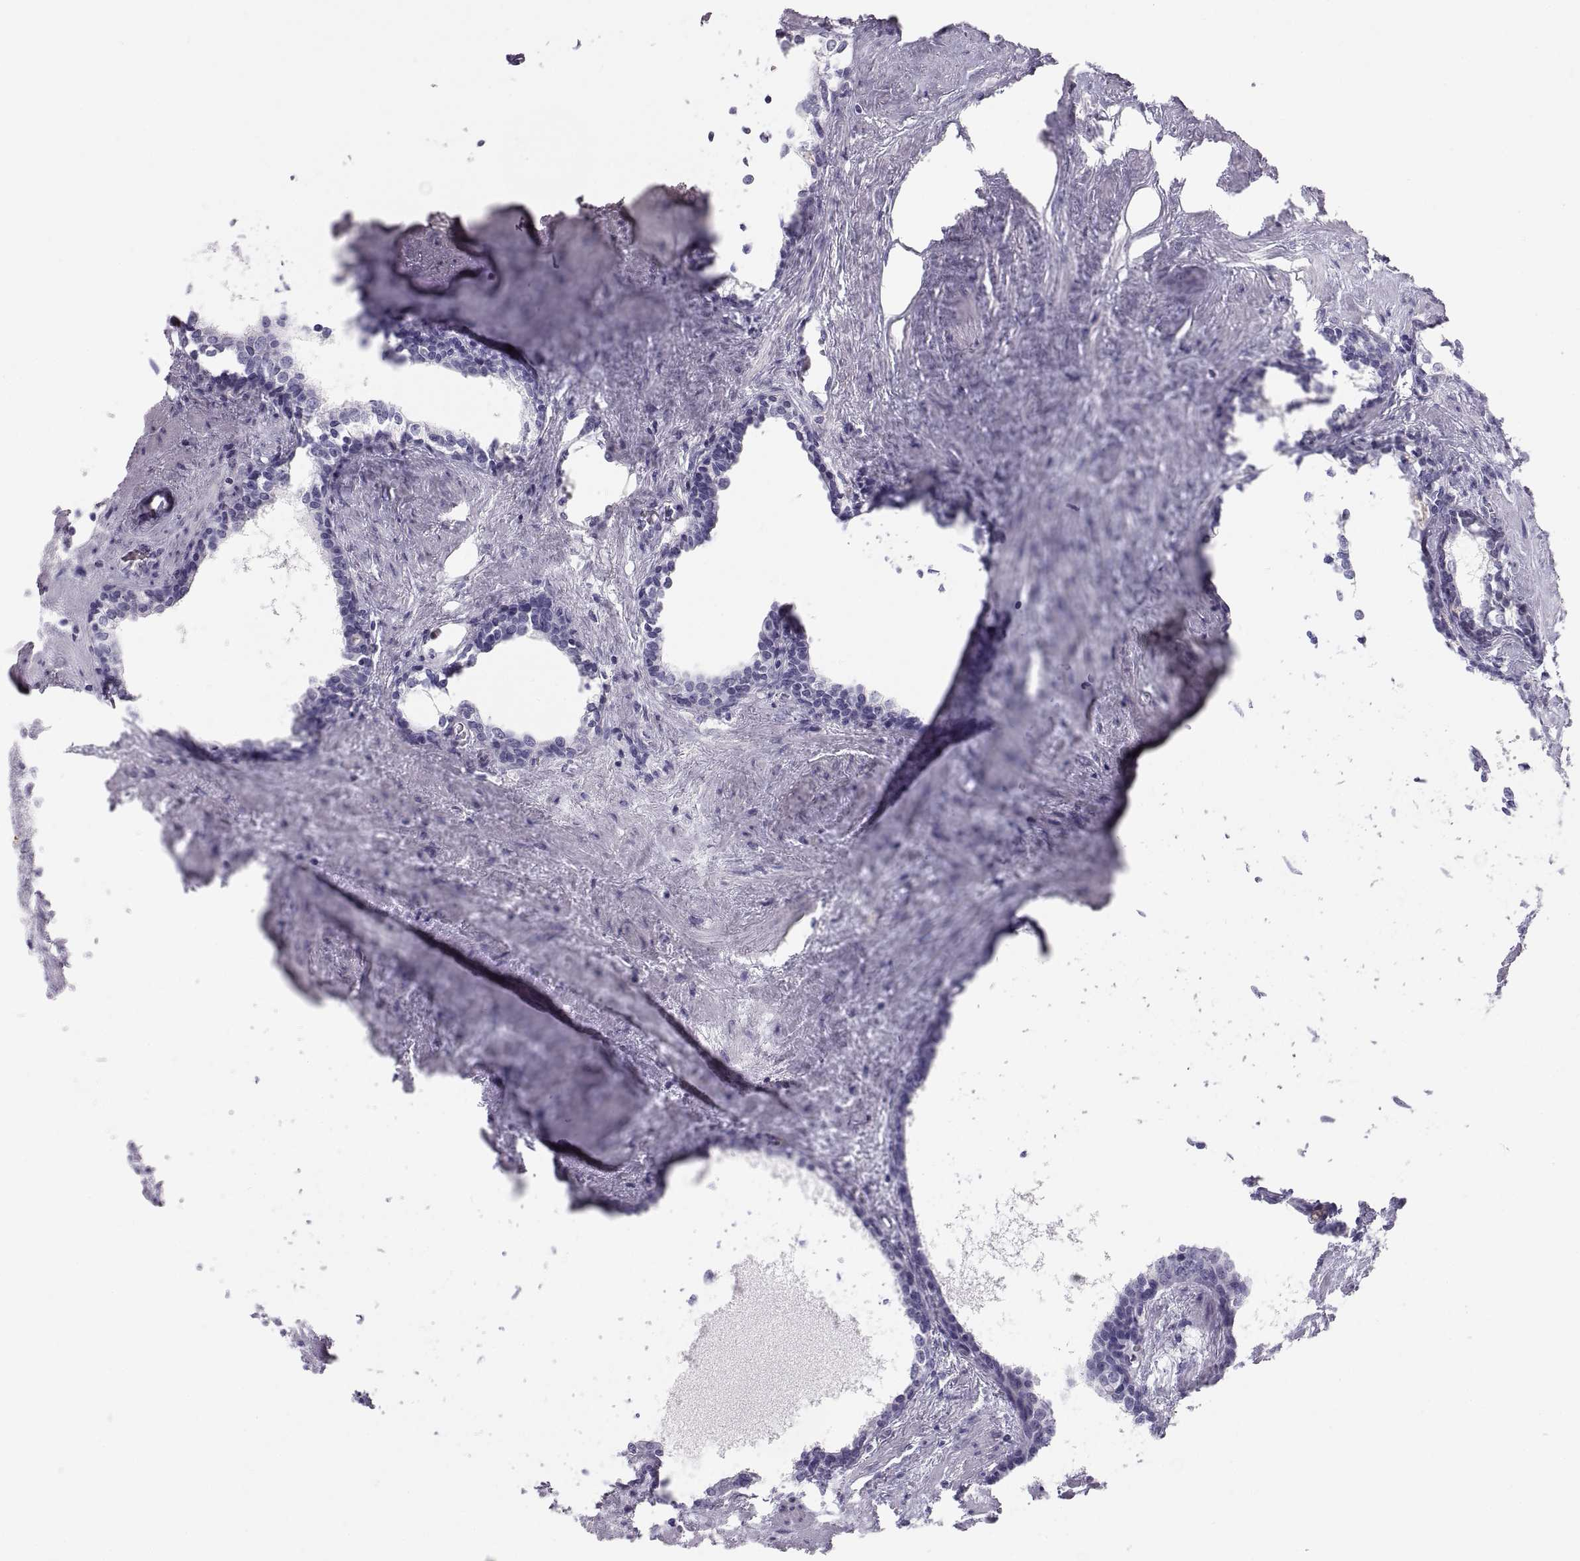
{"staining": {"intensity": "negative", "quantity": "none", "location": "none"}, "tissue": "prostate cancer", "cell_type": "Tumor cells", "image_type": "cancer", "snomed": [{"axis": "morphology", "description": "Adenocarcinoma, NOS"}, {"axis": "morphology", "description": "Adenocarcinoma, High grade"}, {"axis": "topography", "description": "Prostate"}], "caption": "Tumor cells are negative for protein expression in human high-grade adenocarcinoma (prostate).", "gene": "PAX2", "patient": {"sex": "male", "age": 61}}